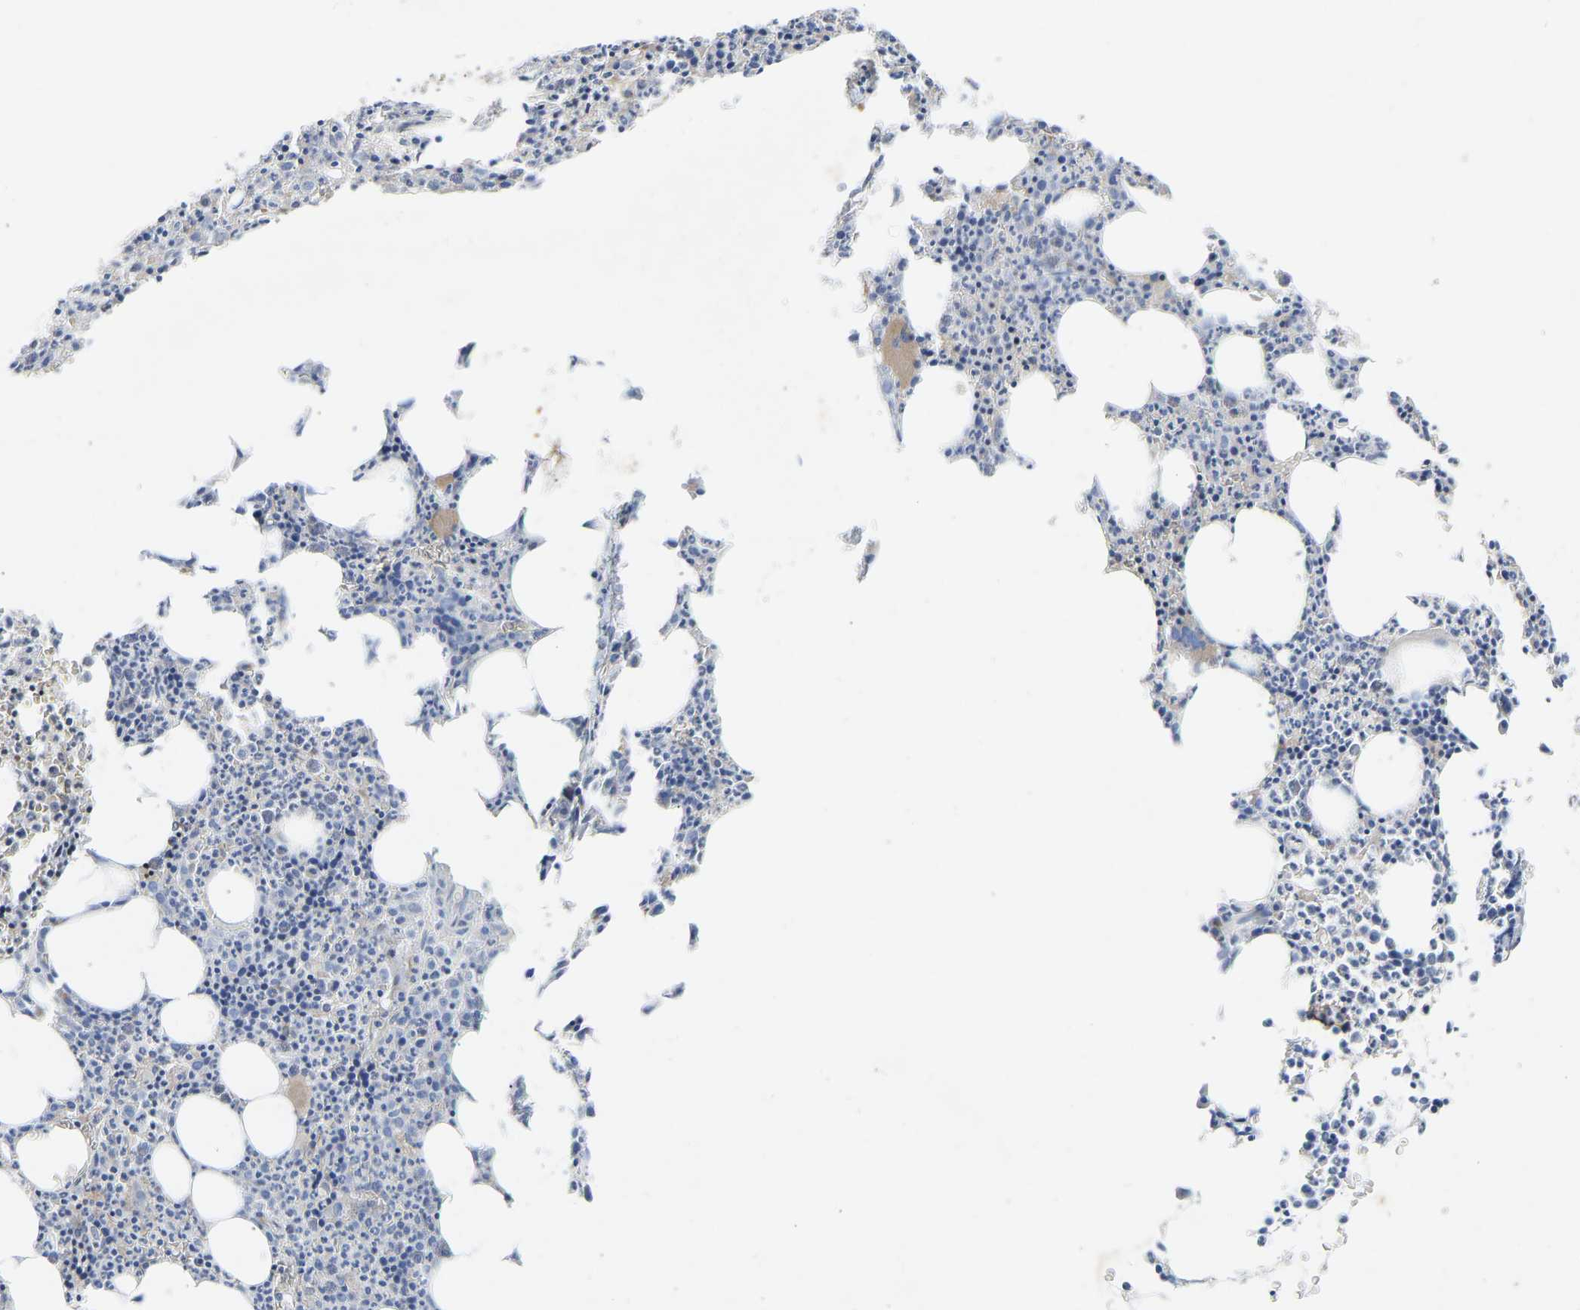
{"staining": {"intensity": "negative", "quantity": "none", "location": "none"}, "tissue": "bone marrow", "cell_type": "Hematopoietic cells", "image_type": "normal", "snomed": [{"axis": "morphology", "description": "Normal tissue, NOS"}, {"axis": "morphology", "description": "Inflammation, NOS"}, {"axis": "topography", "description": "Bone marrow"}], "caption": "High magnification brightfield microscopy of unremarkable bone marrow stained with DAB (3,3'-diaminobenzidine) (brown) and counterstained with hematoxylin (blue): hematopoietic cells show no significant expression.", "gene": "RBP1", "patient": {"sex": "female", "age": 40}}